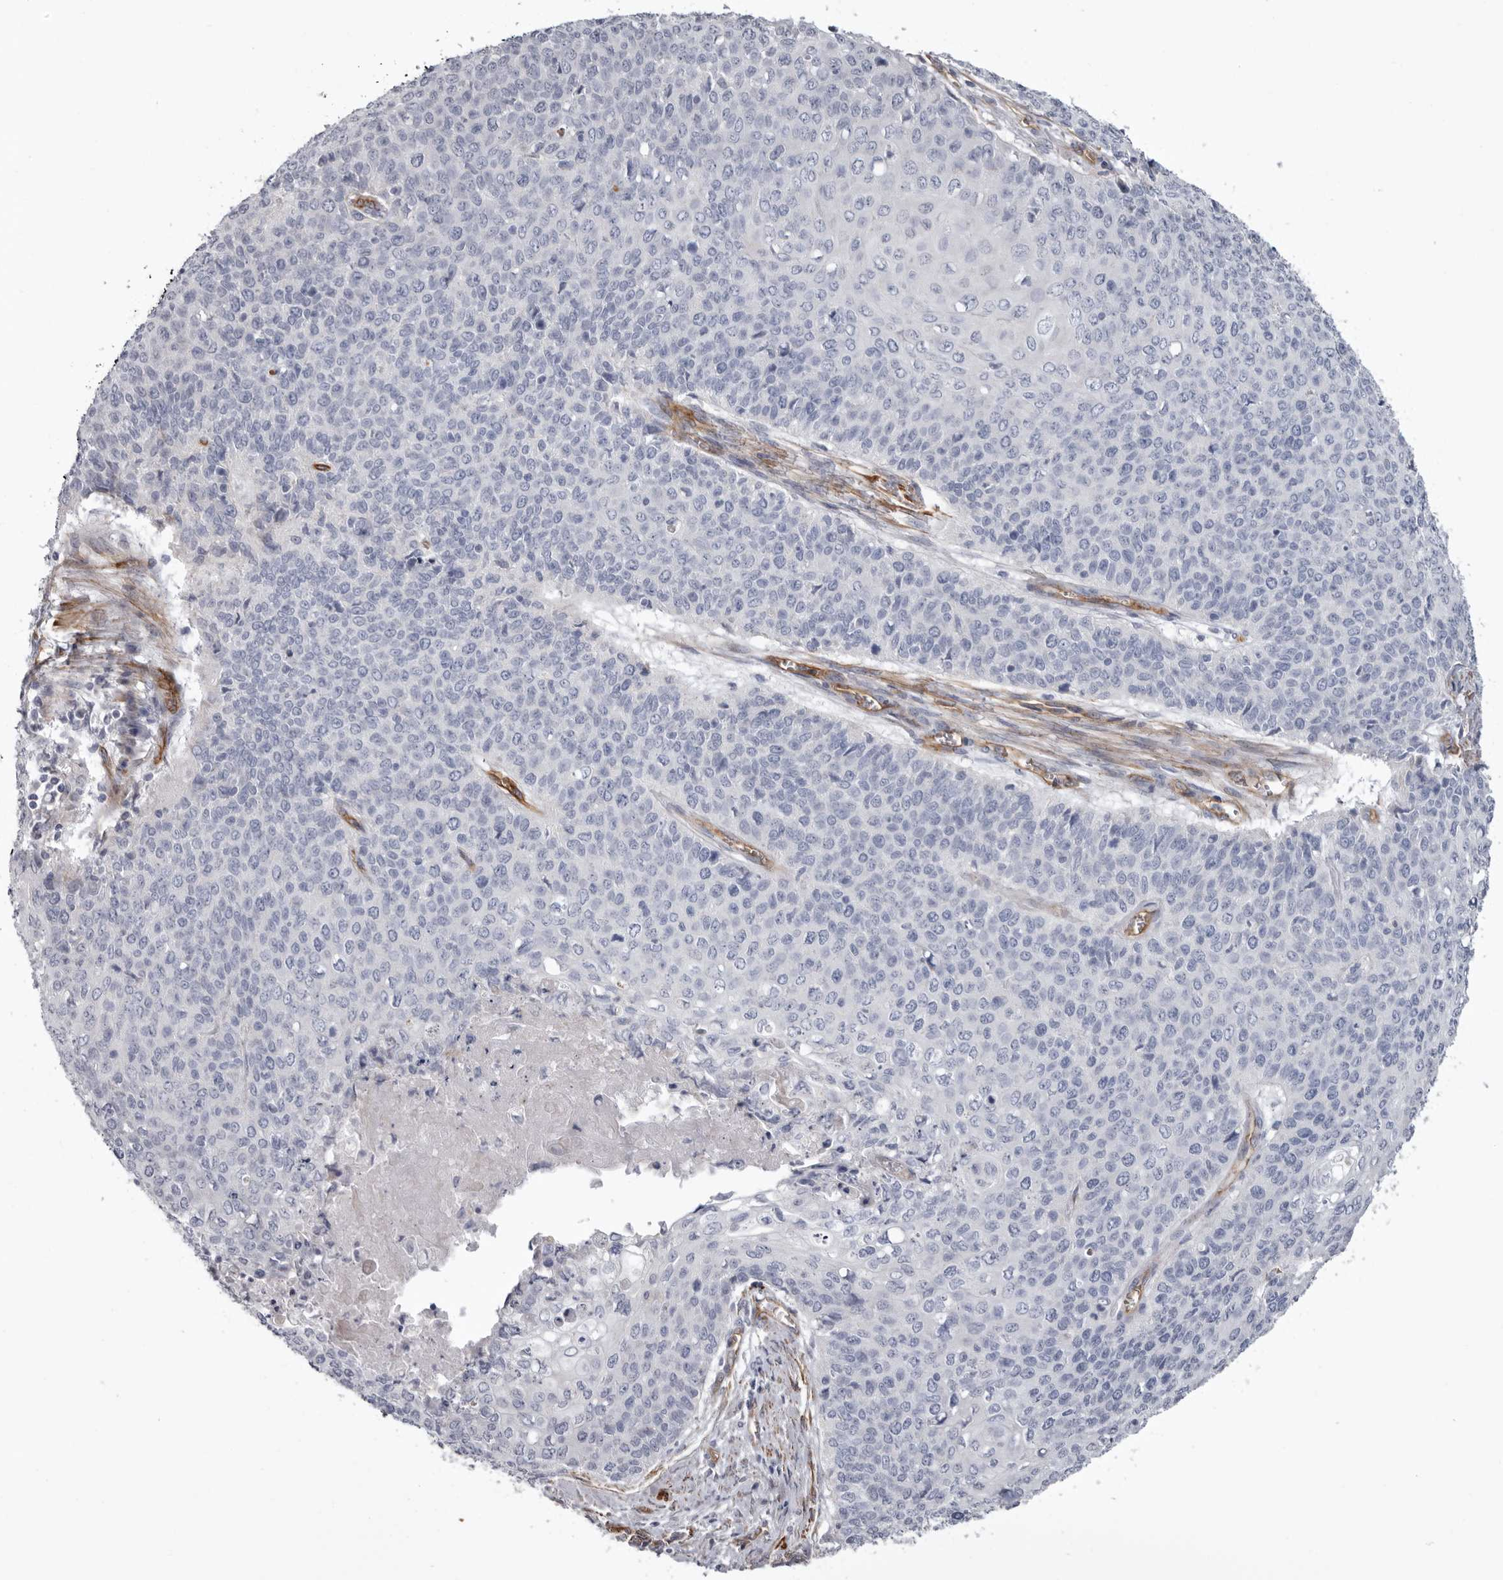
{"staining": {"intensity": "negative", "quantity": "none", "location": "none"}, "tissue": "cervical cancer", "cell_type": "Tumor cells", "image_type": "cancer", "snomed": [{"axis": "morphology", "description": "Squamous cell carcinoma, NOS"}, {"axis": "topography", "description": "Cervix"}], "caption": "High magnification brightfield microscopy of cervical squamous cell carcinoma stained with DAB (brown) and counterstained with hematoxylin (blue): tumor cells show no significant staining.", "gene": "ADGRL4", "patient": {"sex": "female", "age": 39}}